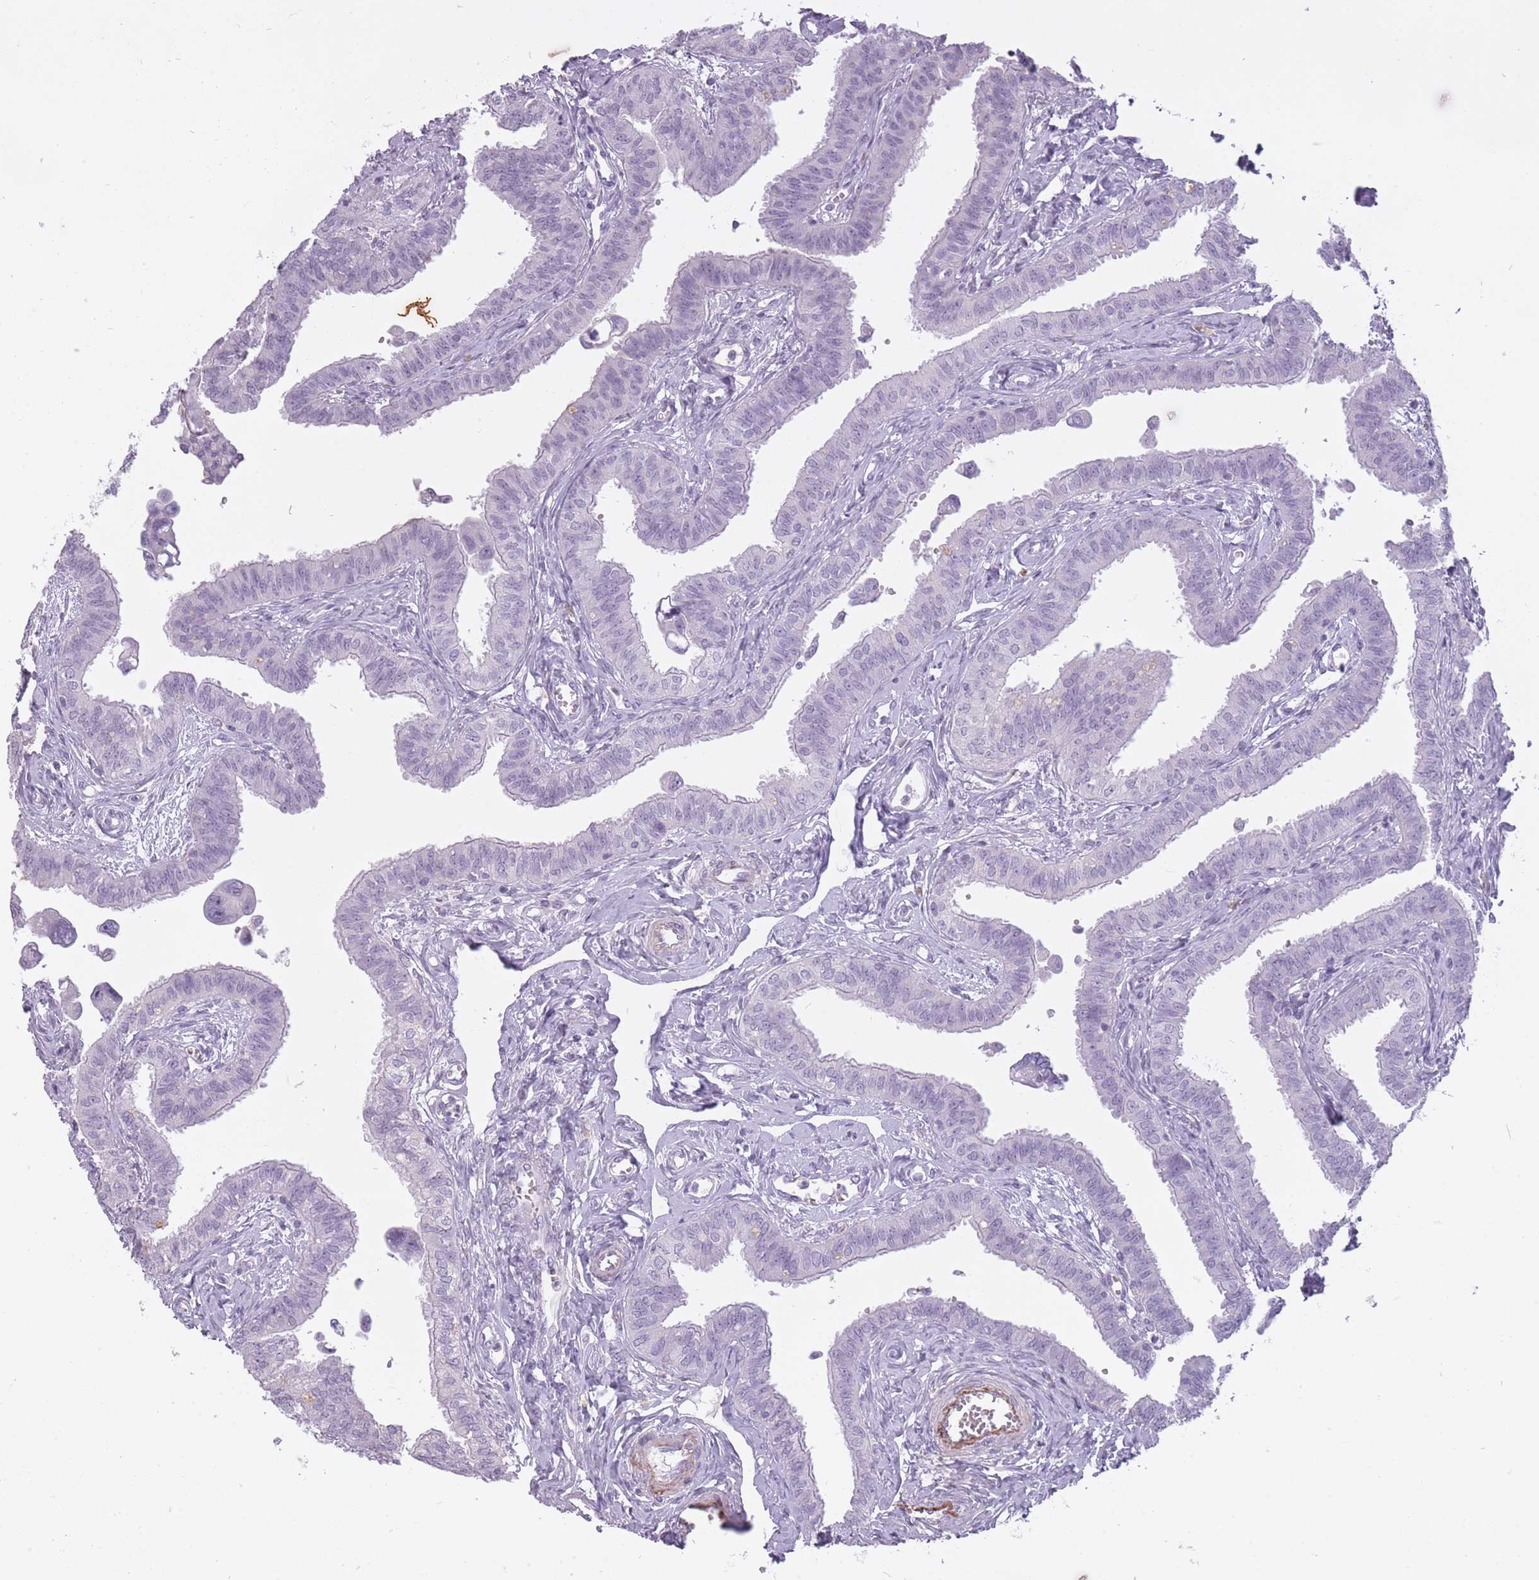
{"staining": {"intensity": "negative", "quantity": "none", "location": "none"}, "tissue": "fallopian tube", "cell_type": "Glandular cells", "image_type": "normal", "snomed": [{"axis": "morphology", "description": "Normal tissue, NOS"}, {"axis": "morphology", "description": "Carcinoma, NOS"}, {"axis": "topography", "description": "Fallopian tube"}, {"axis": "topography", "description": "Ovary"}], "caption": "Glandular cells show no significant protein staining in benign fallopian tube. (DAB immunohistochemistry (IHC) with hematoxylin counter stain).", "gene": "RFX4", "patient": {"sex": "female", "age": 59}}